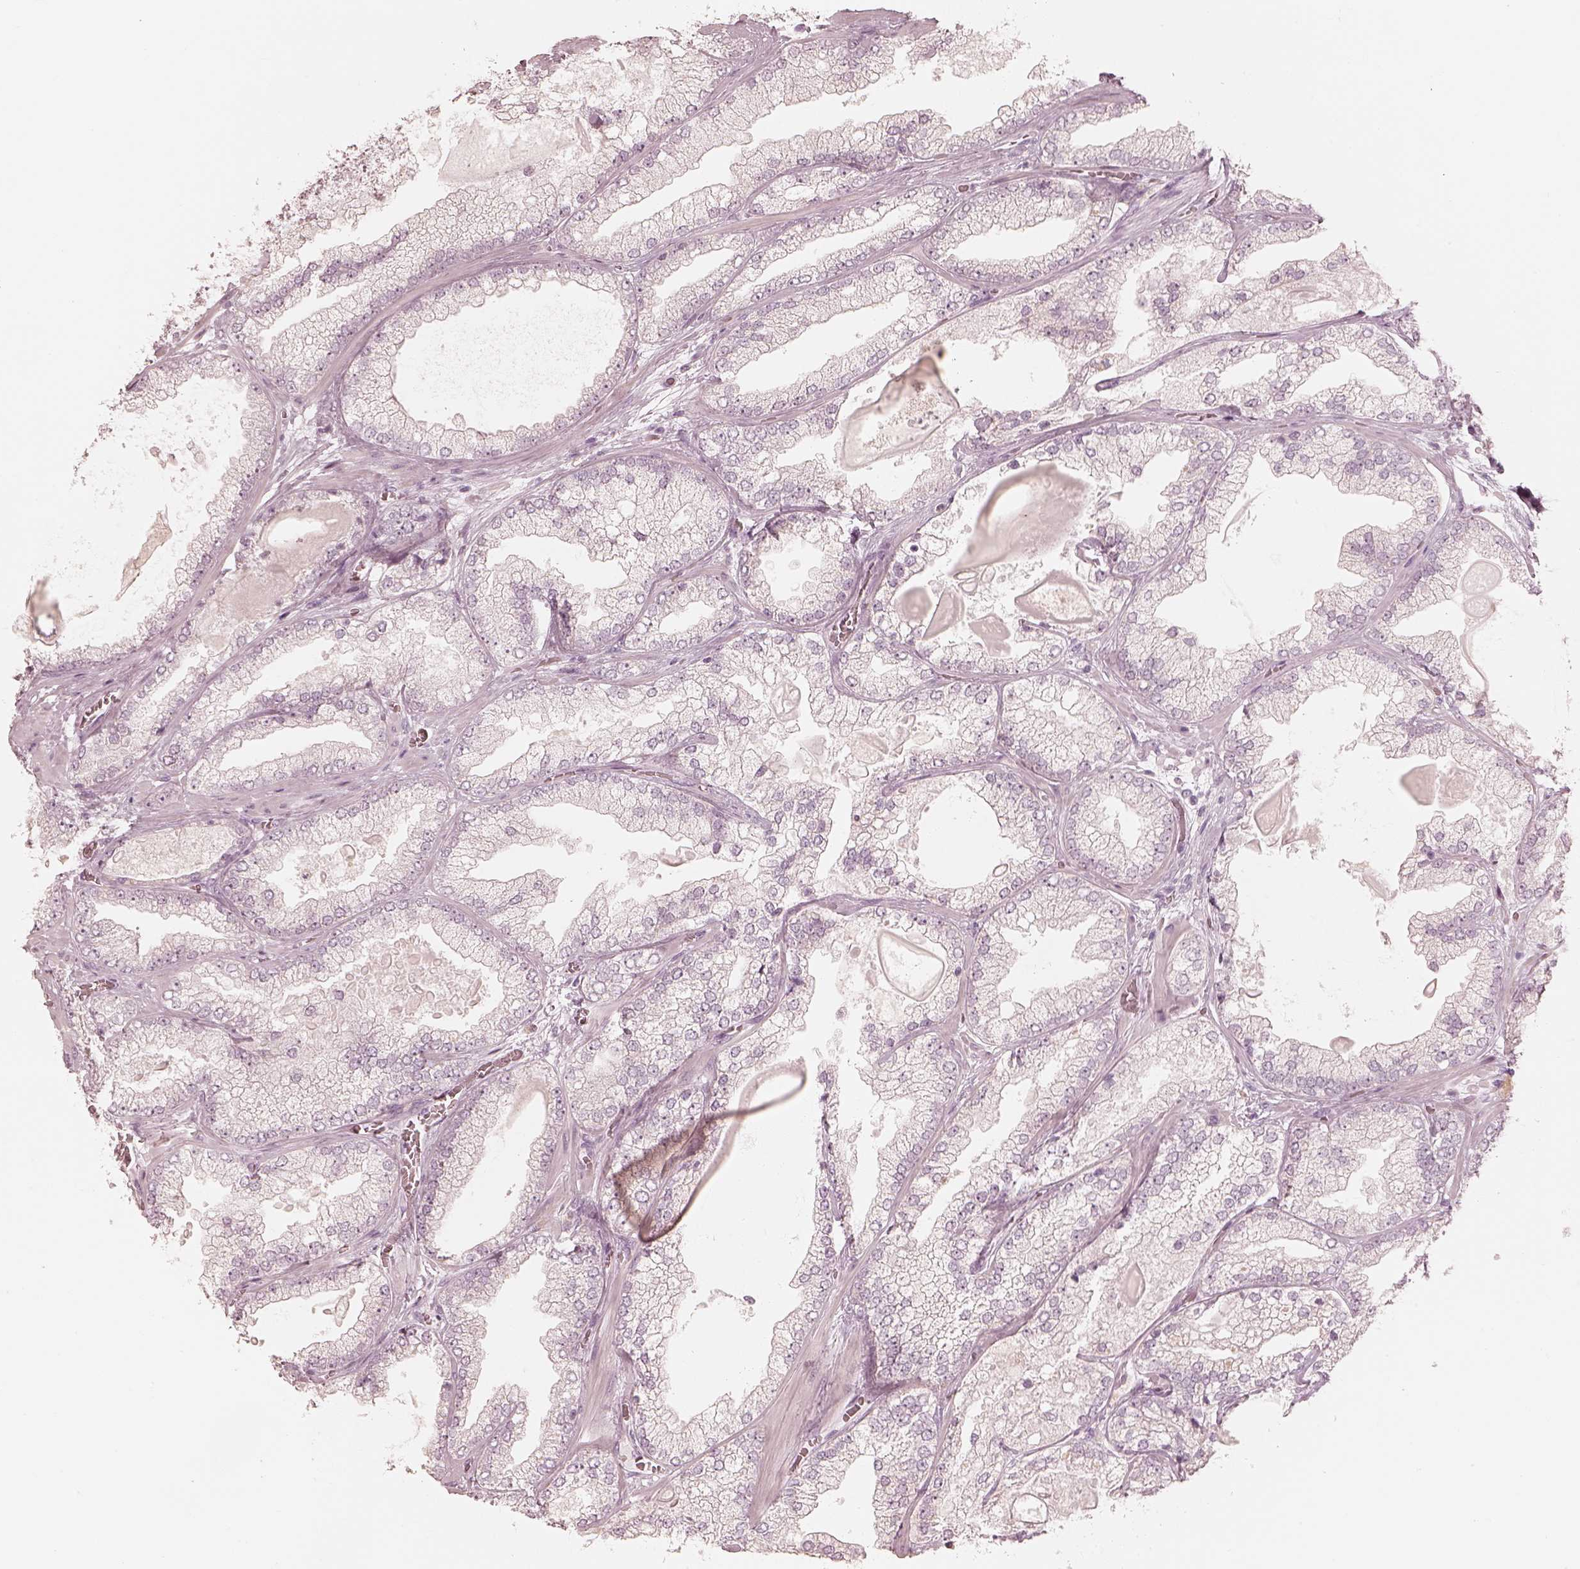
{"staining": {"intensity": "negative", "quantity": "none", "location": "none"}, "tissue": "prostate cancer", "cell_type": "Tumor cells", "image_type": "cancer", "snomed": [{"axis": "morphology", "description": "Adenocarcinoma, Low grade"}, {"axis": "topography", "description": "Prostate"}], "caption": "High power microscopy image of an immunohistochemistry micrograph of adenocarcinoma (low-grade) (prostate), revealing no significant positivity in tumor cells.", "gene": "CALR3", "patient": {"sex": "male", "age": 57}}